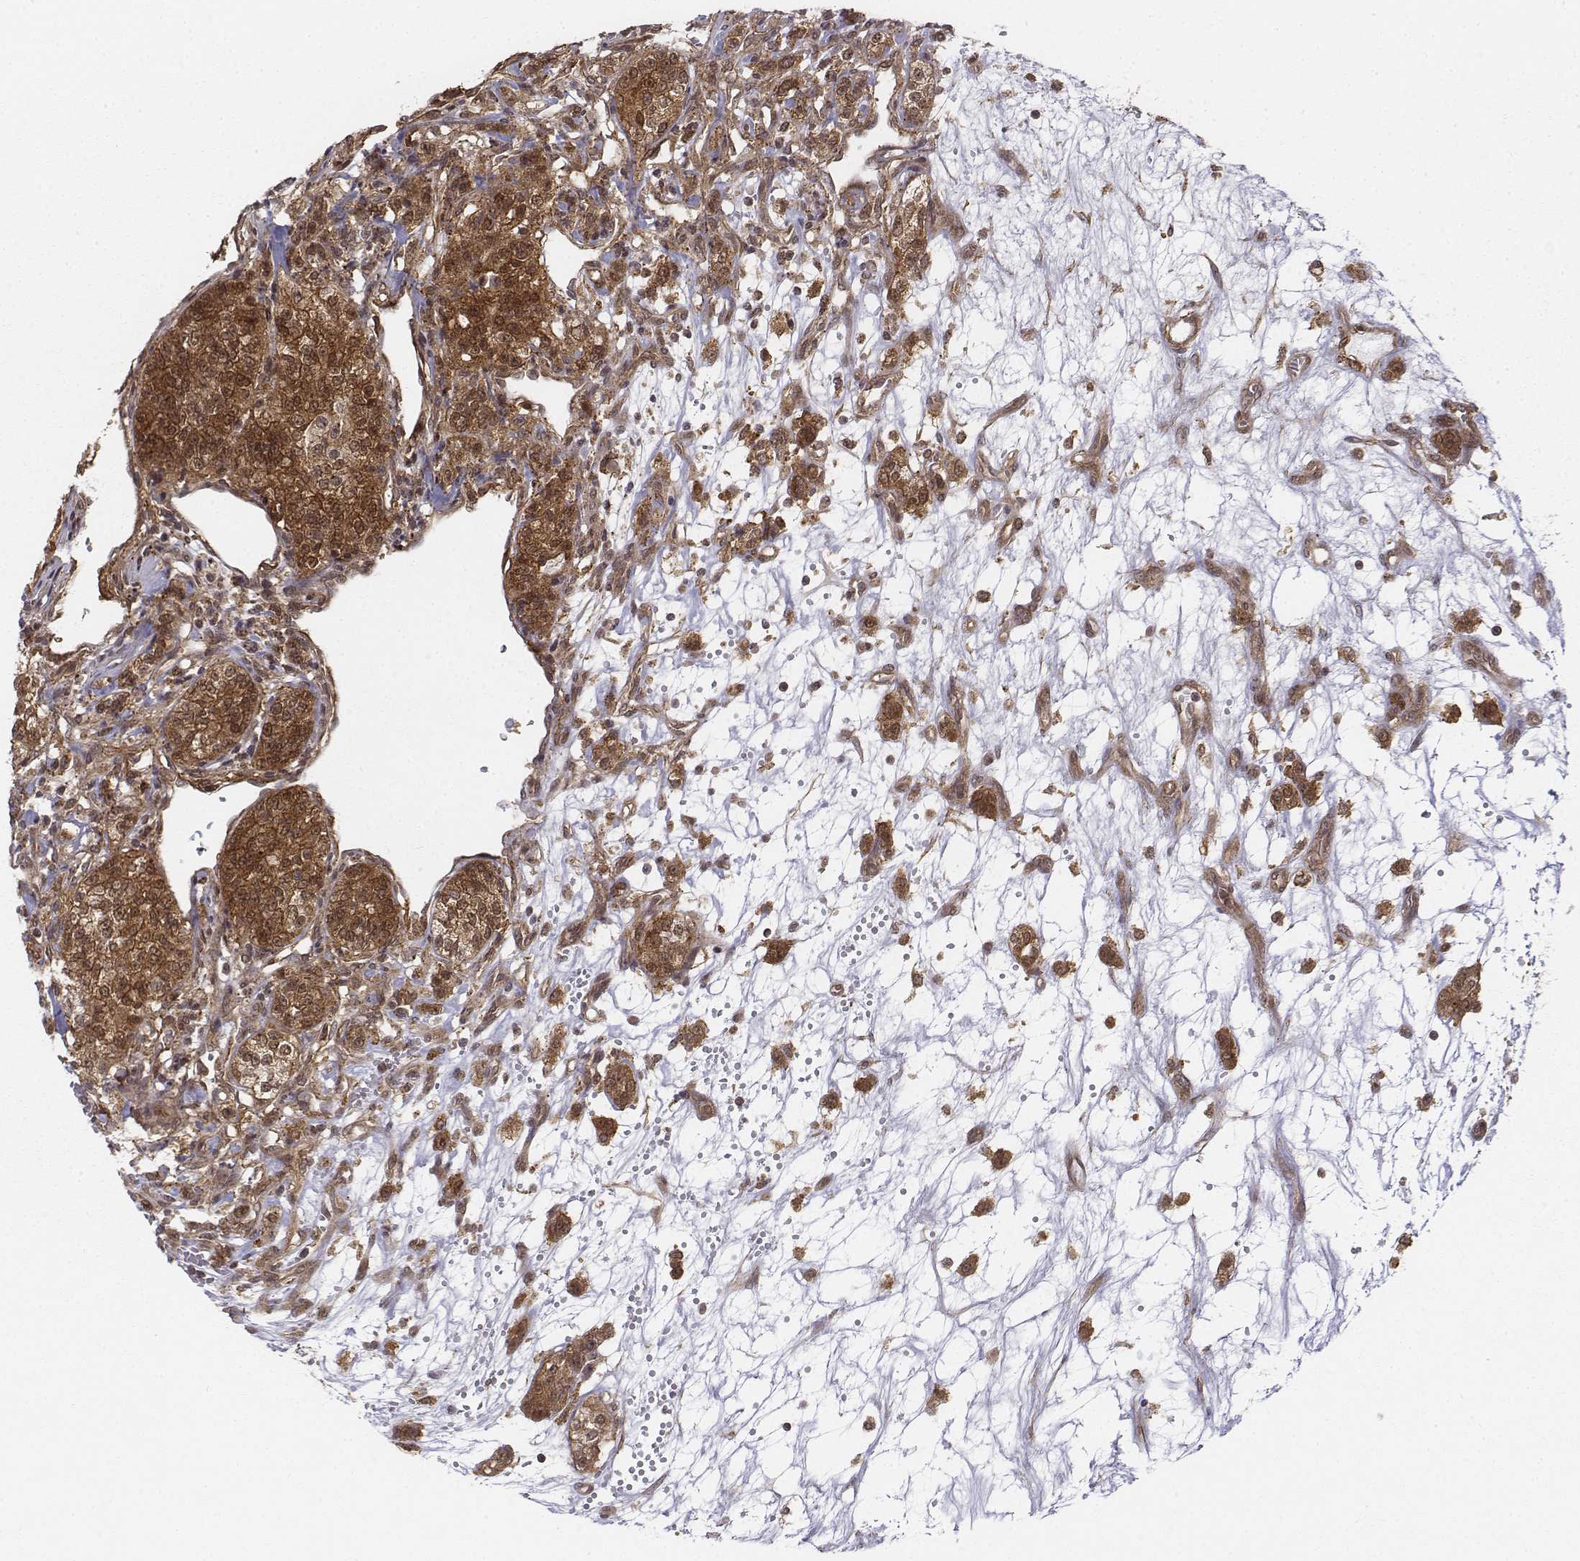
{"staining": {"intensity": "moderate", "quantity": ">75%", "location": "cytoplasmic/membranous,nuclear"}, "tissue": "renal cancer", "cell_type": "Tumor cells", "image_type": "cancer", "snomed": [{"axis": "morphology", "description": "Adenocarcinoma, NOS"}, {"axis": "topography", "description": "Kidney"}], "caption": "Protein analysis of adenocarcinoma (renal) tissue reveals moderate cytoplasmic/membranous and nuclear staining in about >75% of tumor cells.", "gene": "ZFYVE19", "patient": {"sex": "female", "age": 63}}